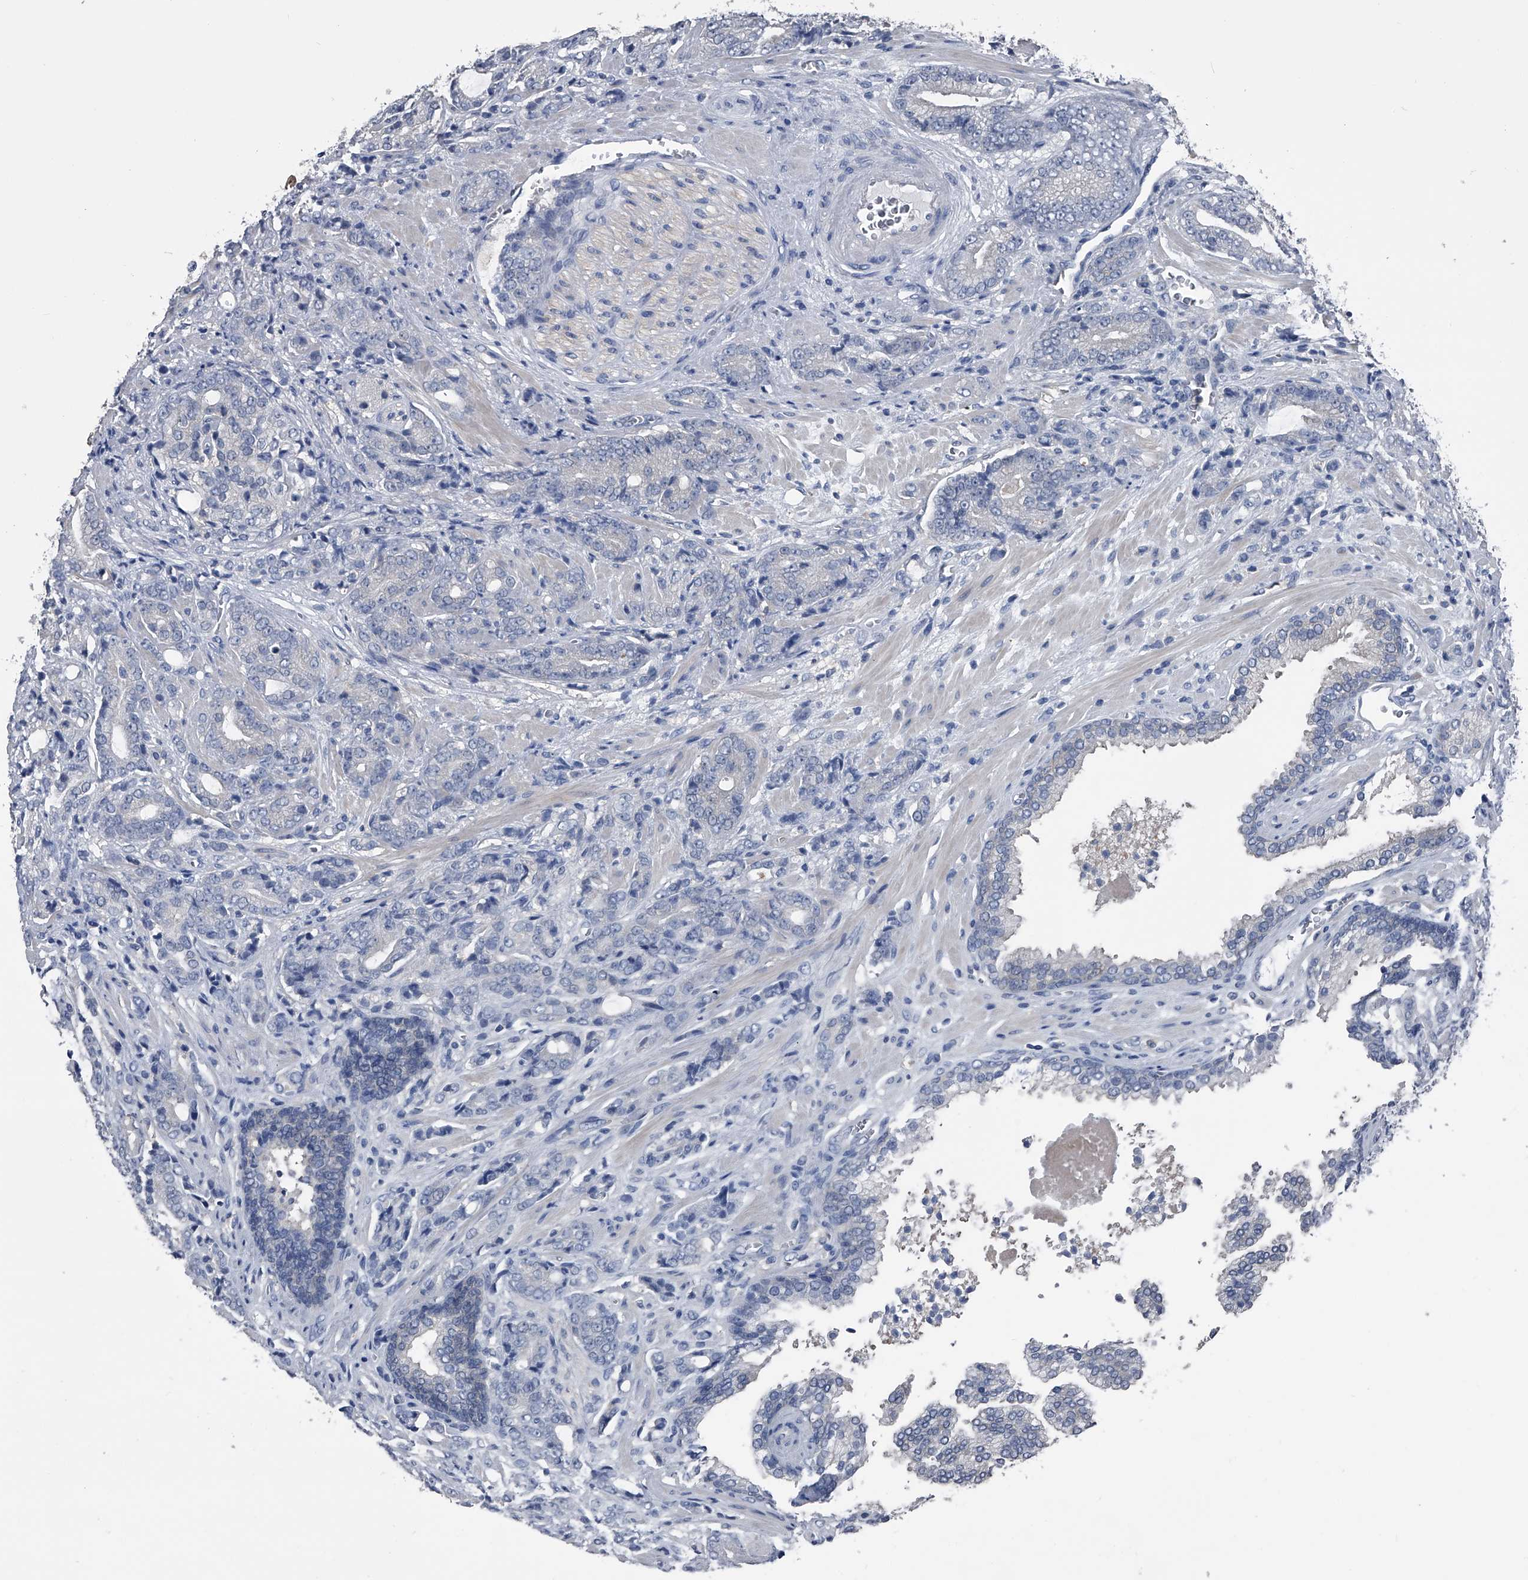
{"staining": {"intensity": "negative", "quantity": "none", "location": "none"}, "tissue": "prostate cancer", "cell_type": "Tumor cells", "image_type": "cancer", "snomed": [{"axis": "morphology", "description": "Adenocarcinoma, High grade"}, {"axis": "topography", "description": "Prostate"}], "caption": "Tumor cells are negative for brown protein staining in prostate cancer.", "gene": "KIF13A", "patient": {"sex": "male", "age": 57}}